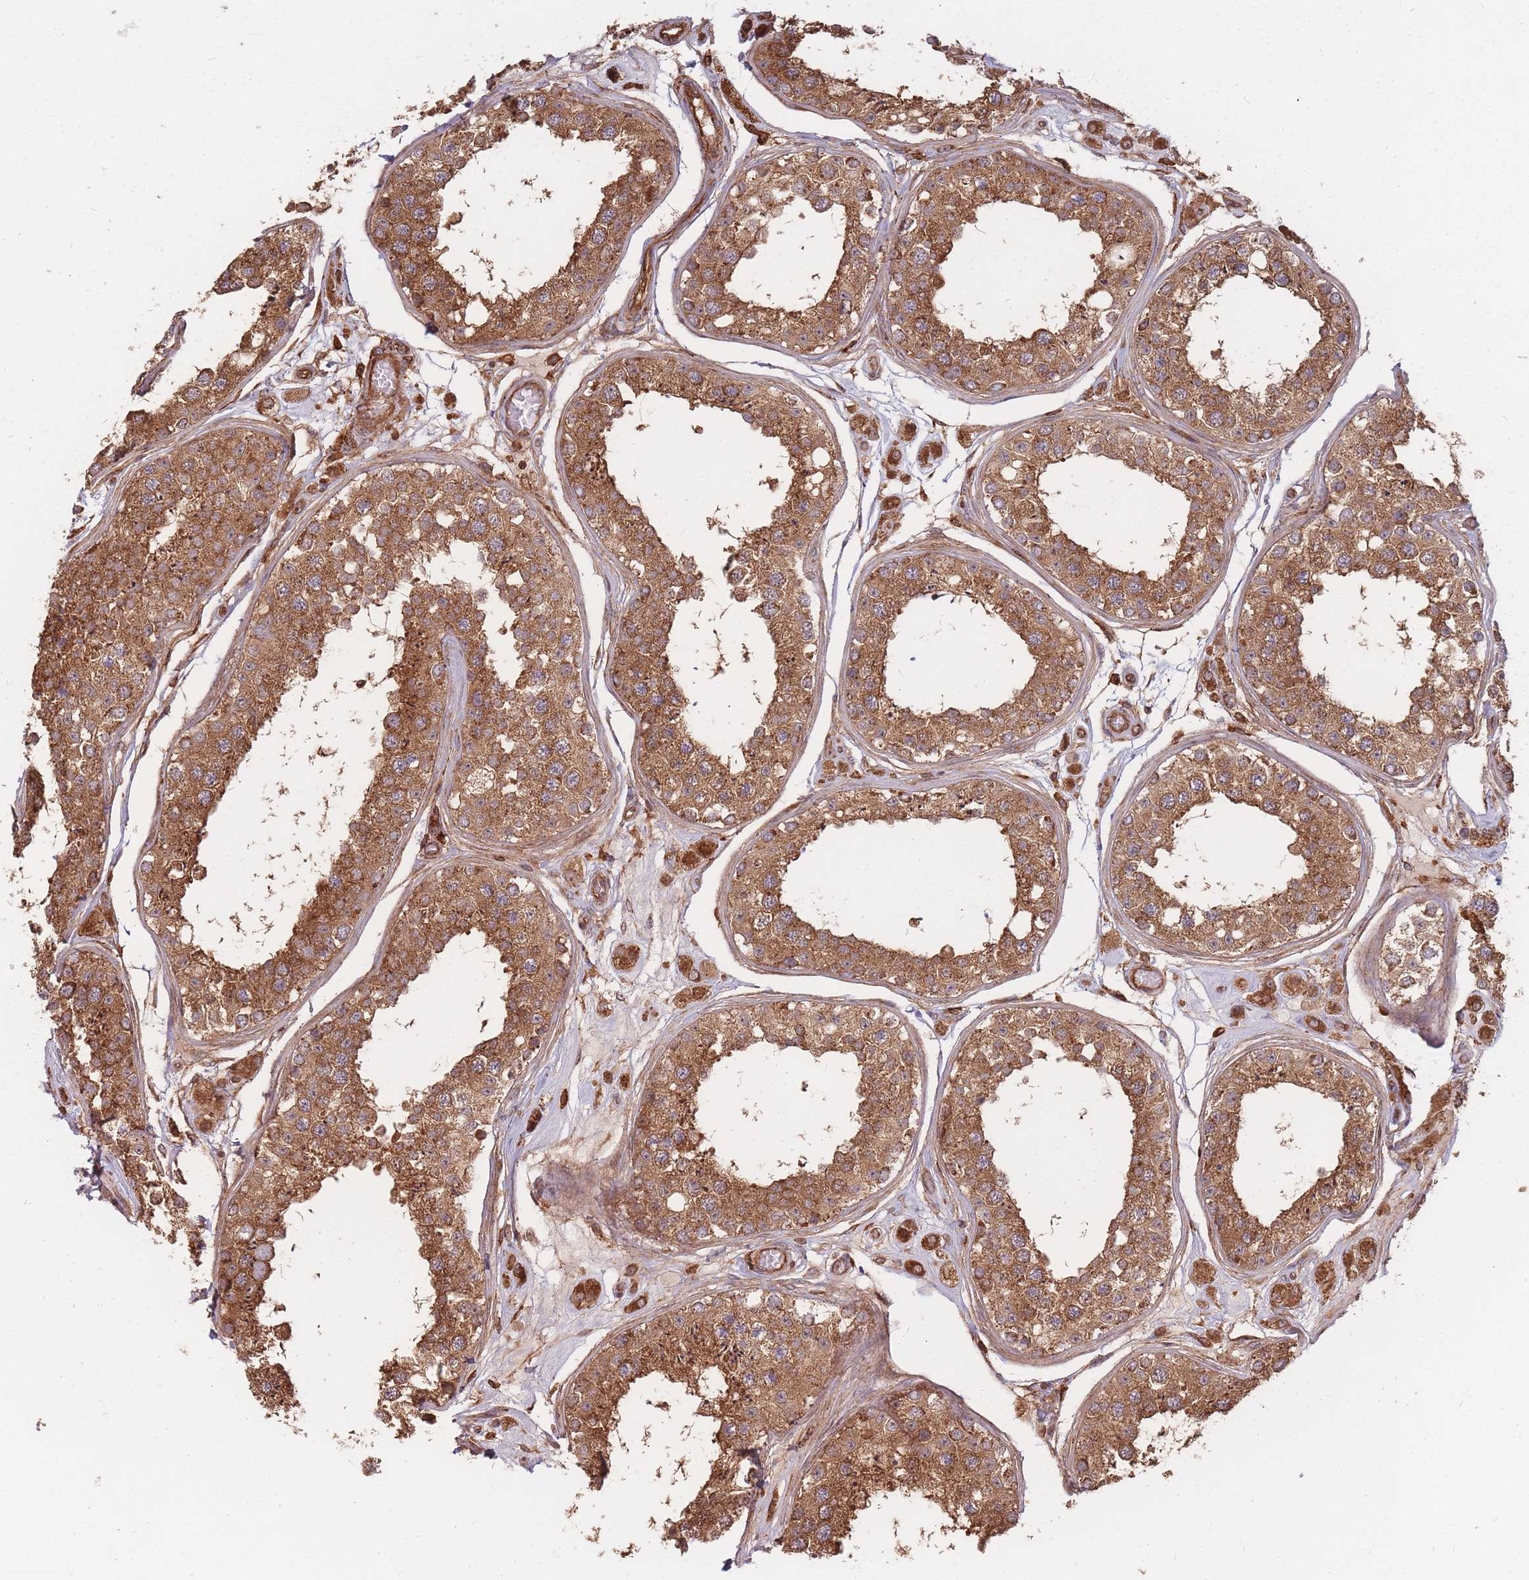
{"staining": {"intensity": "strong", "quantity": ">75%", "location": "cytoplasmic/membranous"}, "tissue": "testis", "cell_type": "Cells in seminiferous ducts", "image_type": "normal", "snomed": [{"axis": "morphology", "description": "Normal tissue, NOS"}, {"axis": "topography", "description": "Testis"}], "caption": "Immunohistochemistry histopathology image of unremarkable testis stained for a protein (brown), which demonstrates high levels of strong cytoplasmic/membranous expression in about >75% of cells in seminiferous ducts.", "gene": "RASSF2", "patient": {"sex": "male", "age": 25}}